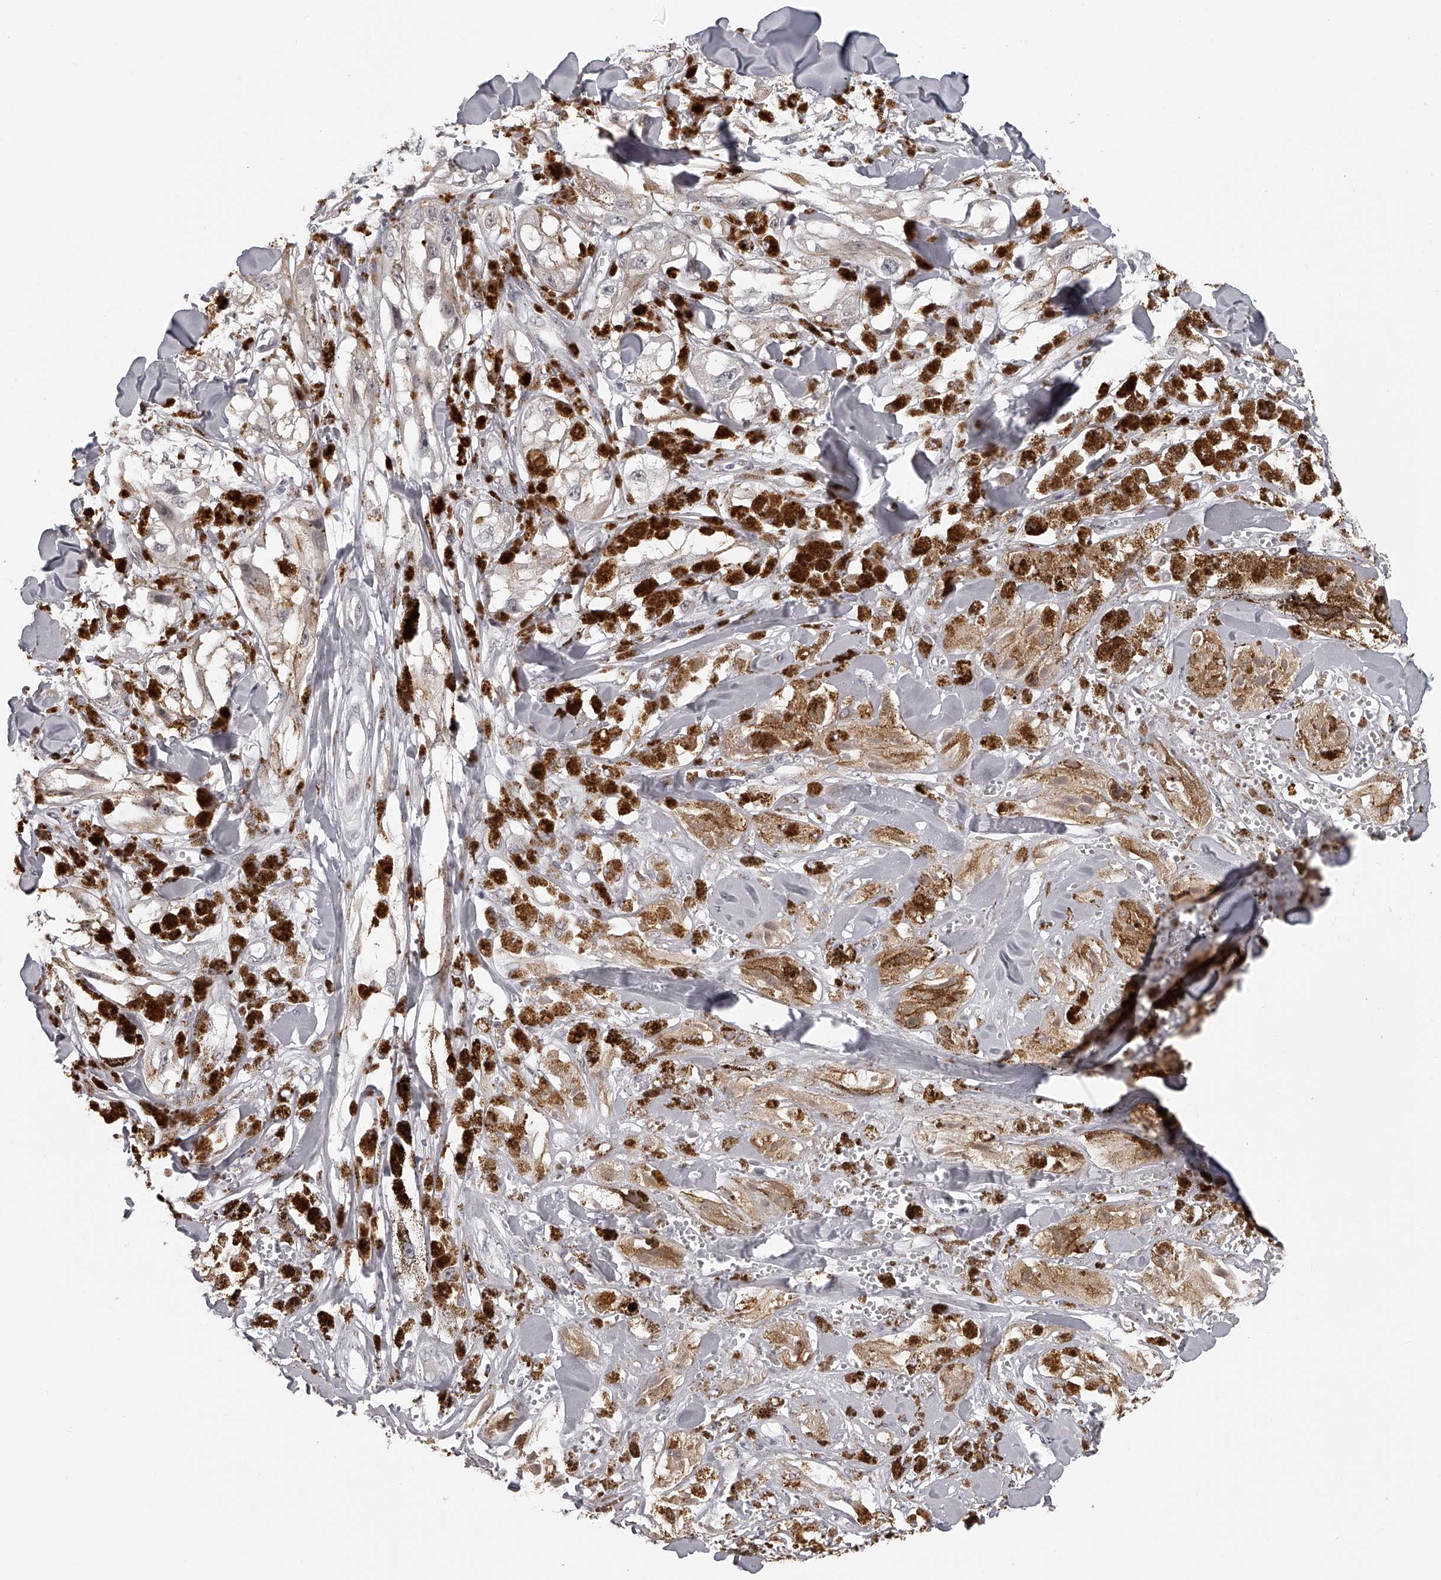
{"staining": {"intensity": "negative", "quantity": "none", "location": "none"}, "tissue": "melanoma", "cell_type": "Tumor cells", "image_type": "cancer", "snomed": [{"axis": "morphology", "description": "Malignant melanoma, NOS"}, {"axis": "topography", "description": "Skin"}], "caption": "A photomicrograph of malignant melanoma stained for a protein demonstrates no brown staining in tumor cells.", "gene": "RNF220", "patient": {"sex": "male", "age": 88}}